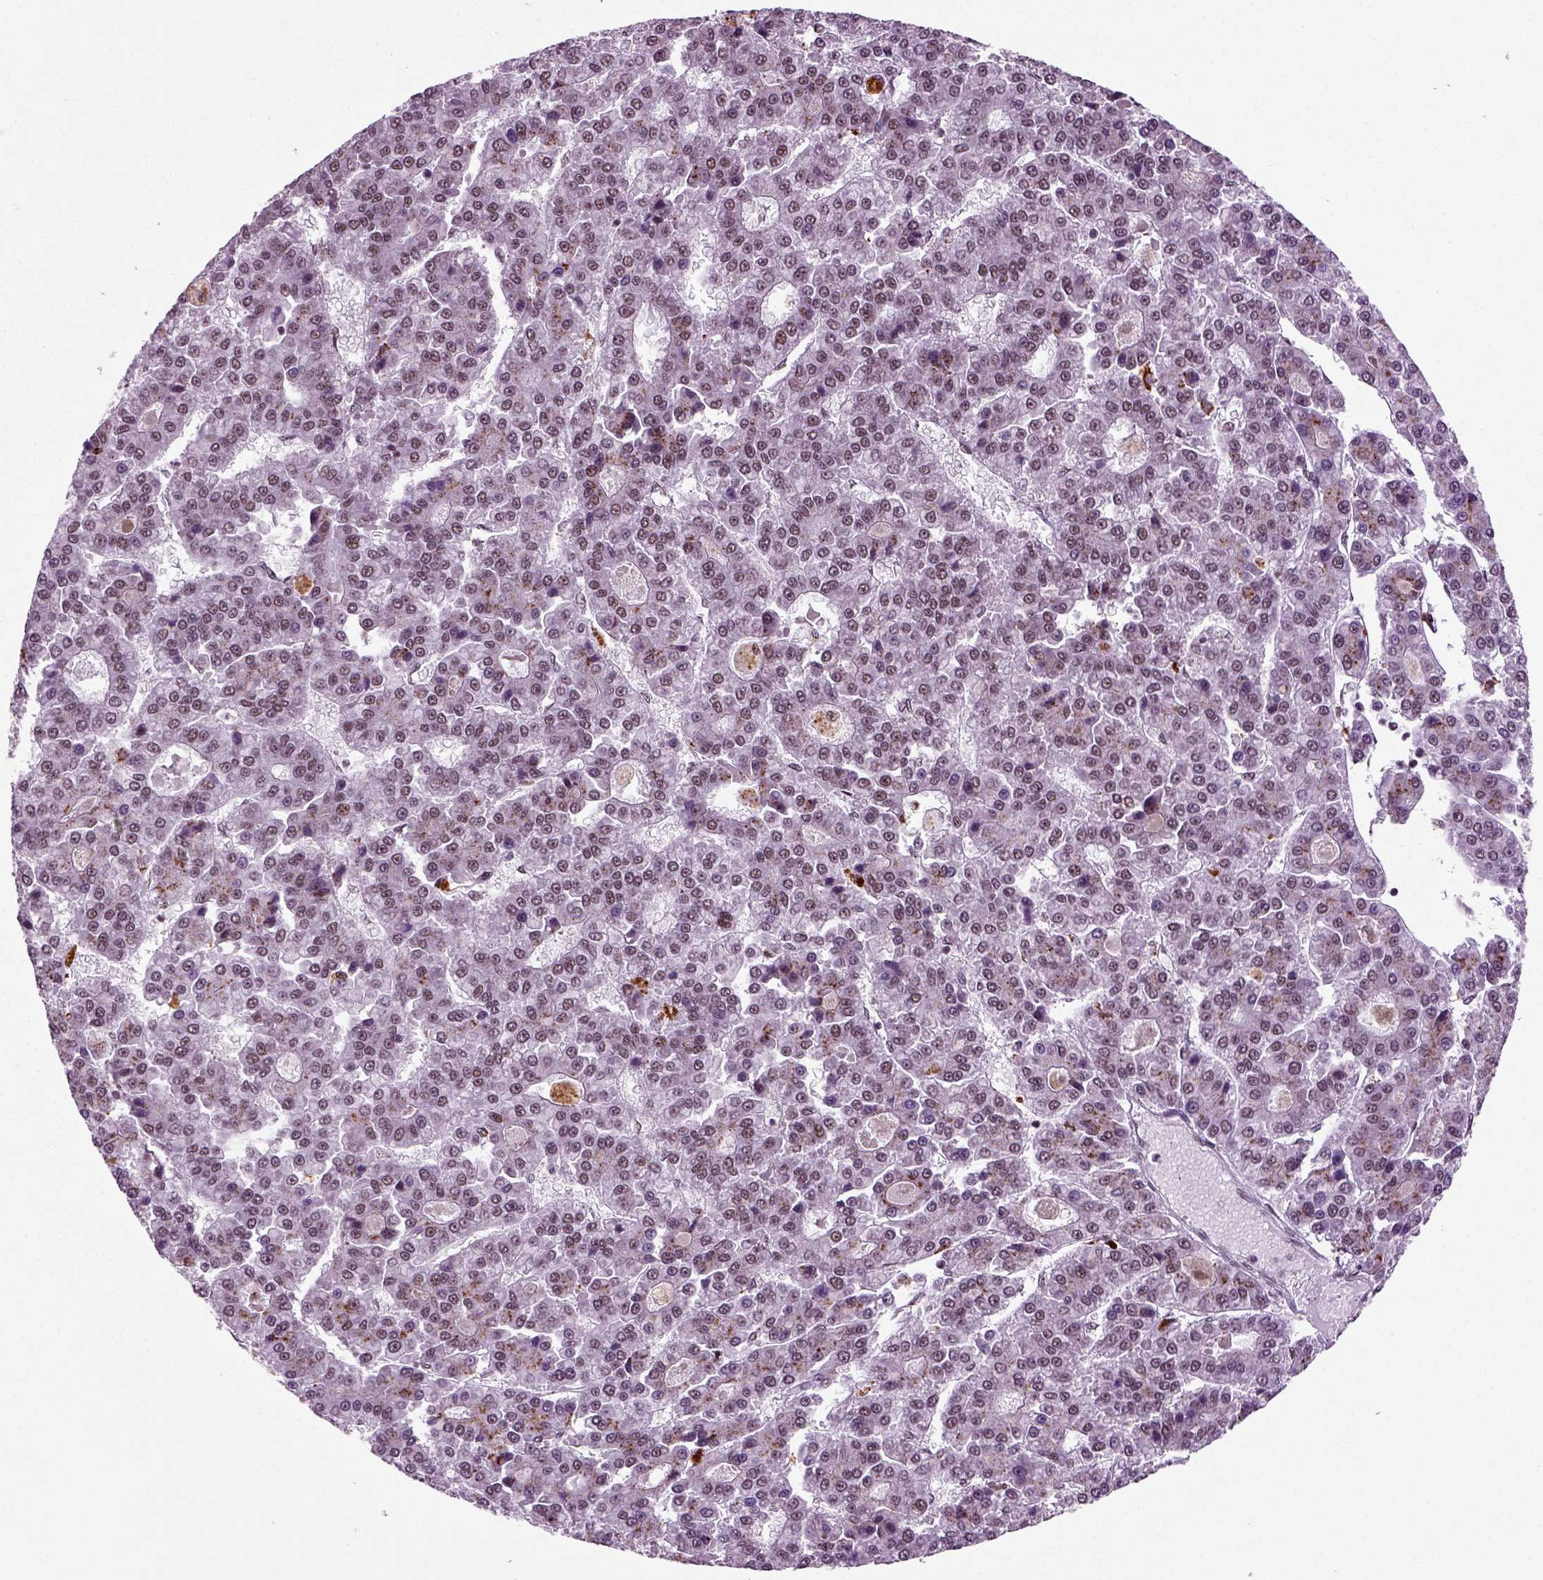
{"staining": {"intensity": "weak", "quantity": "<25%", "location": "nuclear"}, "tissue": "liver cancer", "cell_type": "Tumor cells", "image_type": "cancer", "snomed": [{"axis": "morphology", "description": "Carcinoma, Hepatocellular, NOS"}, {"axis": "topography", "description": "Liver"}], "caption": "The image exhibits no staining of tumor cells in hepatocellular carcinoma (liver).", "gene": "RCOR3", "patient": {"sex": "male", "age": 70}}